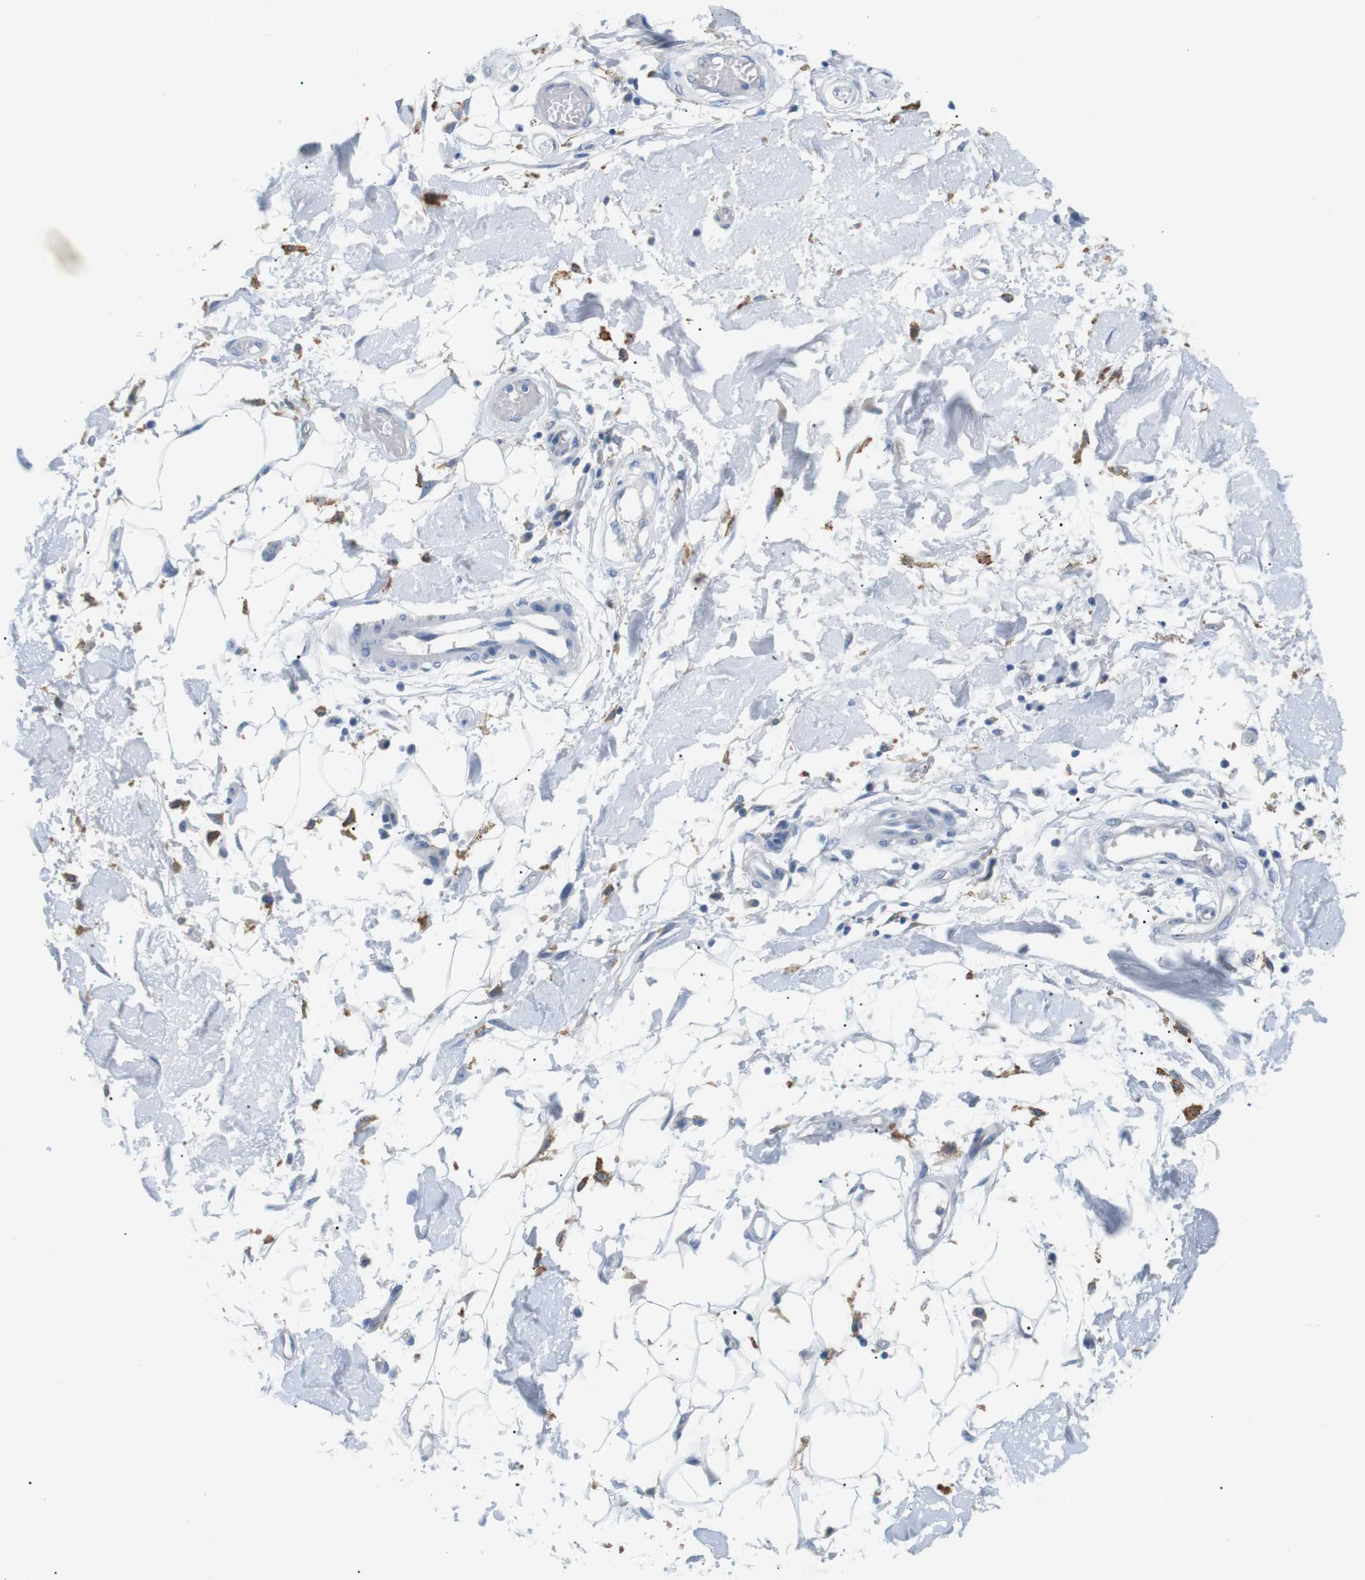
{"staining": {"intensity": "negative", "quantity": "none", "location": "none"}, "tissue": "adipose tissue", "cell_type": "Adipocytes", "image_type": "normal", "snomed": [{"axis": "morphology", "description": "Normal tissue, NOS"}, {"axis": "morphology", "description": "Squamous cell carcinoma, NOS"}, {"axis": "topography", "description": "Skin"}, {"axis": "topography", "description": "Peripheral nerve tissue"}], "caption": "High magnification brightfield microscopy of unremarkable adipose tissue stained with DAB (brown) and counterstained with hematoxylin (blue): adipocytes show no significant expression. (Immunohistochemistry, brightfield microscopy, high magnification).", "gene": "FCGRT", "patient": {"sex": "male", "age": 83}}